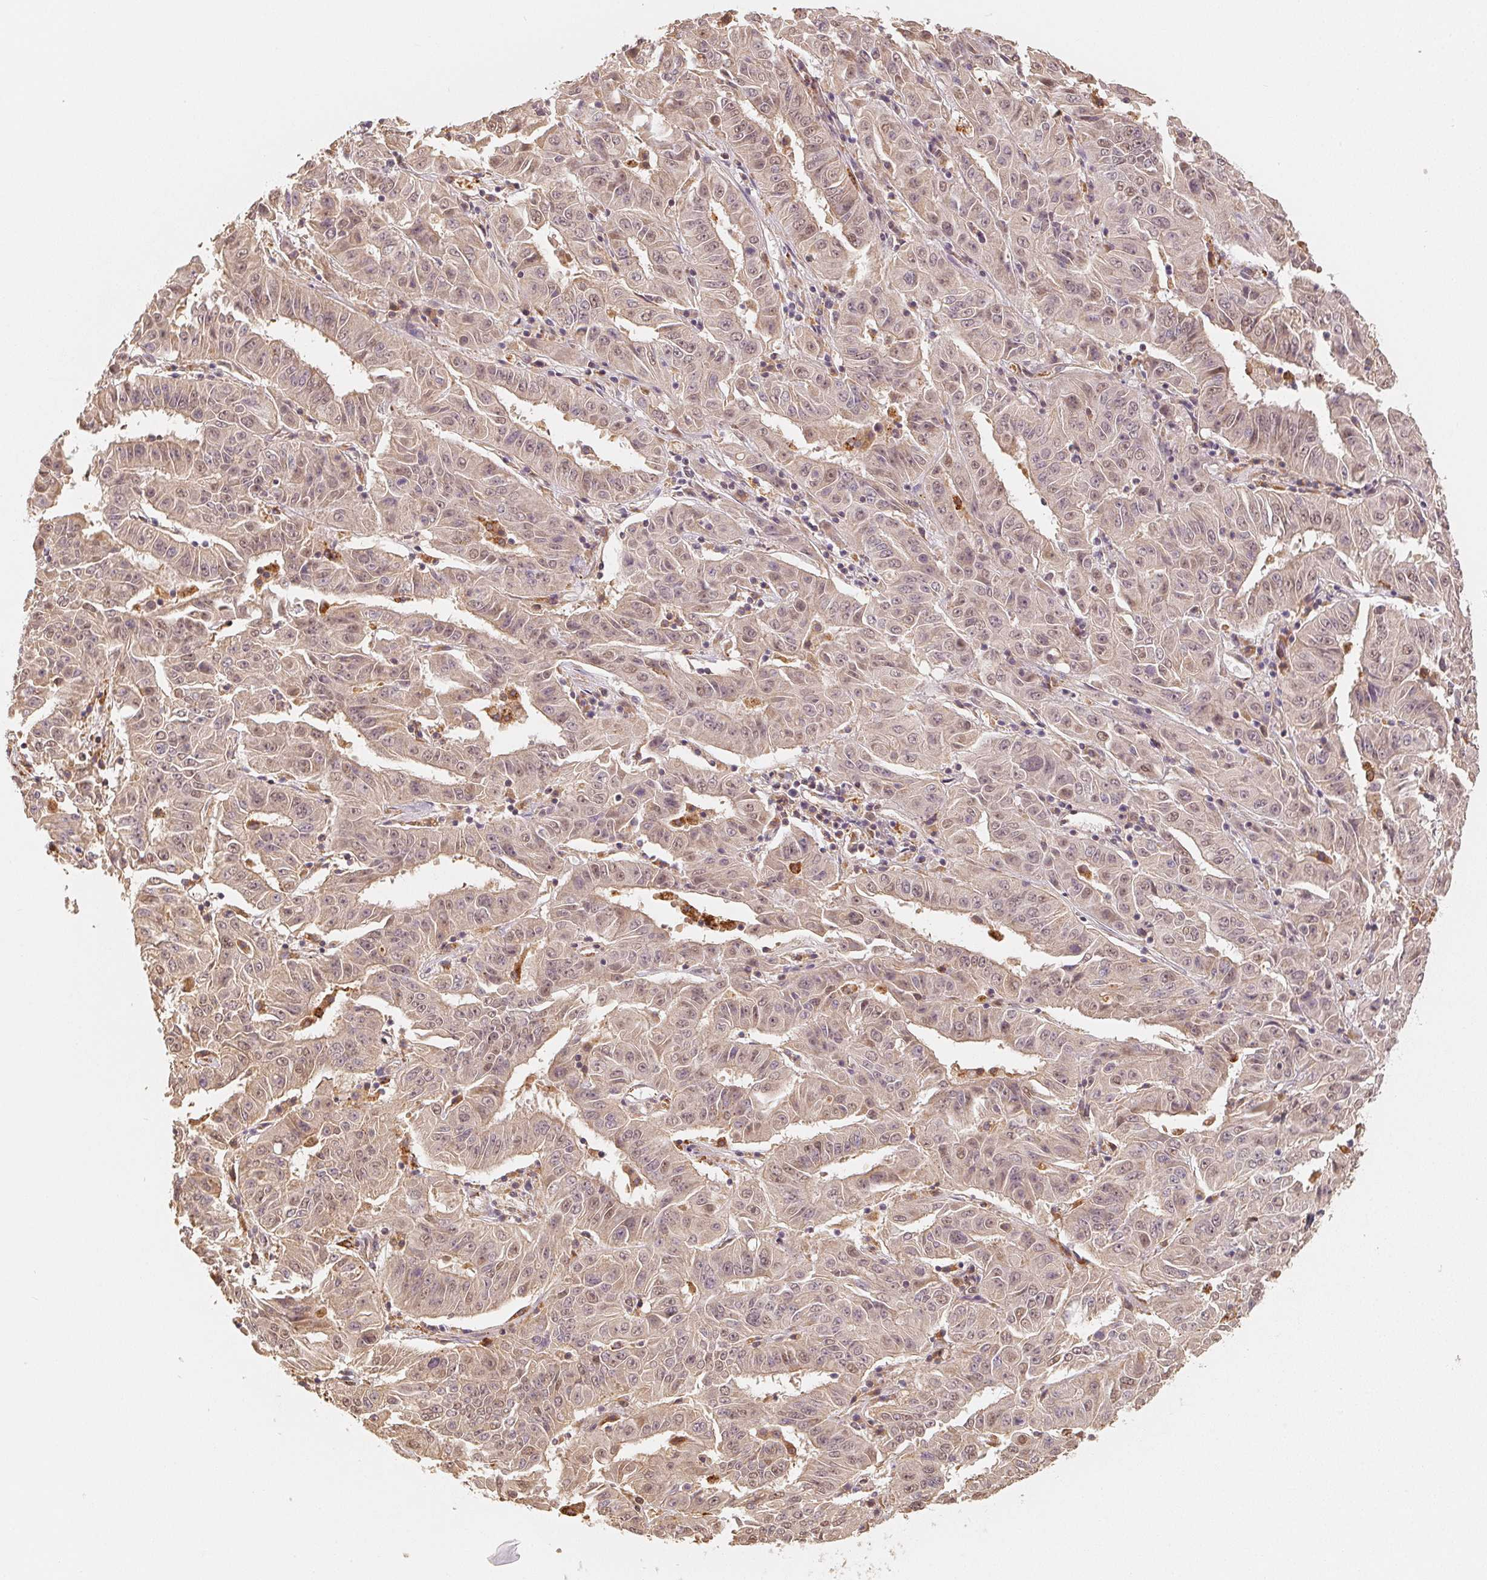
{"staining": {"intensity": "weak", "quantity": "25%-75%", "location": "nuclear"}, "tissue": "pancreatic cancer", "cell_type": "Tumor cells", "image_type": "cancer", "snomed": [{"axis": "morphology", "description": "Adenocarcinoma, NOS"}, {"axis": "topography", "description": "Pancreas"}], "caption": "Adenocarcinoma (pancreatic) stained with a protein marker displays weak staining in tumor cells.", "gene": "GUSB", "patient": {"sex": "male", "age": 63}}